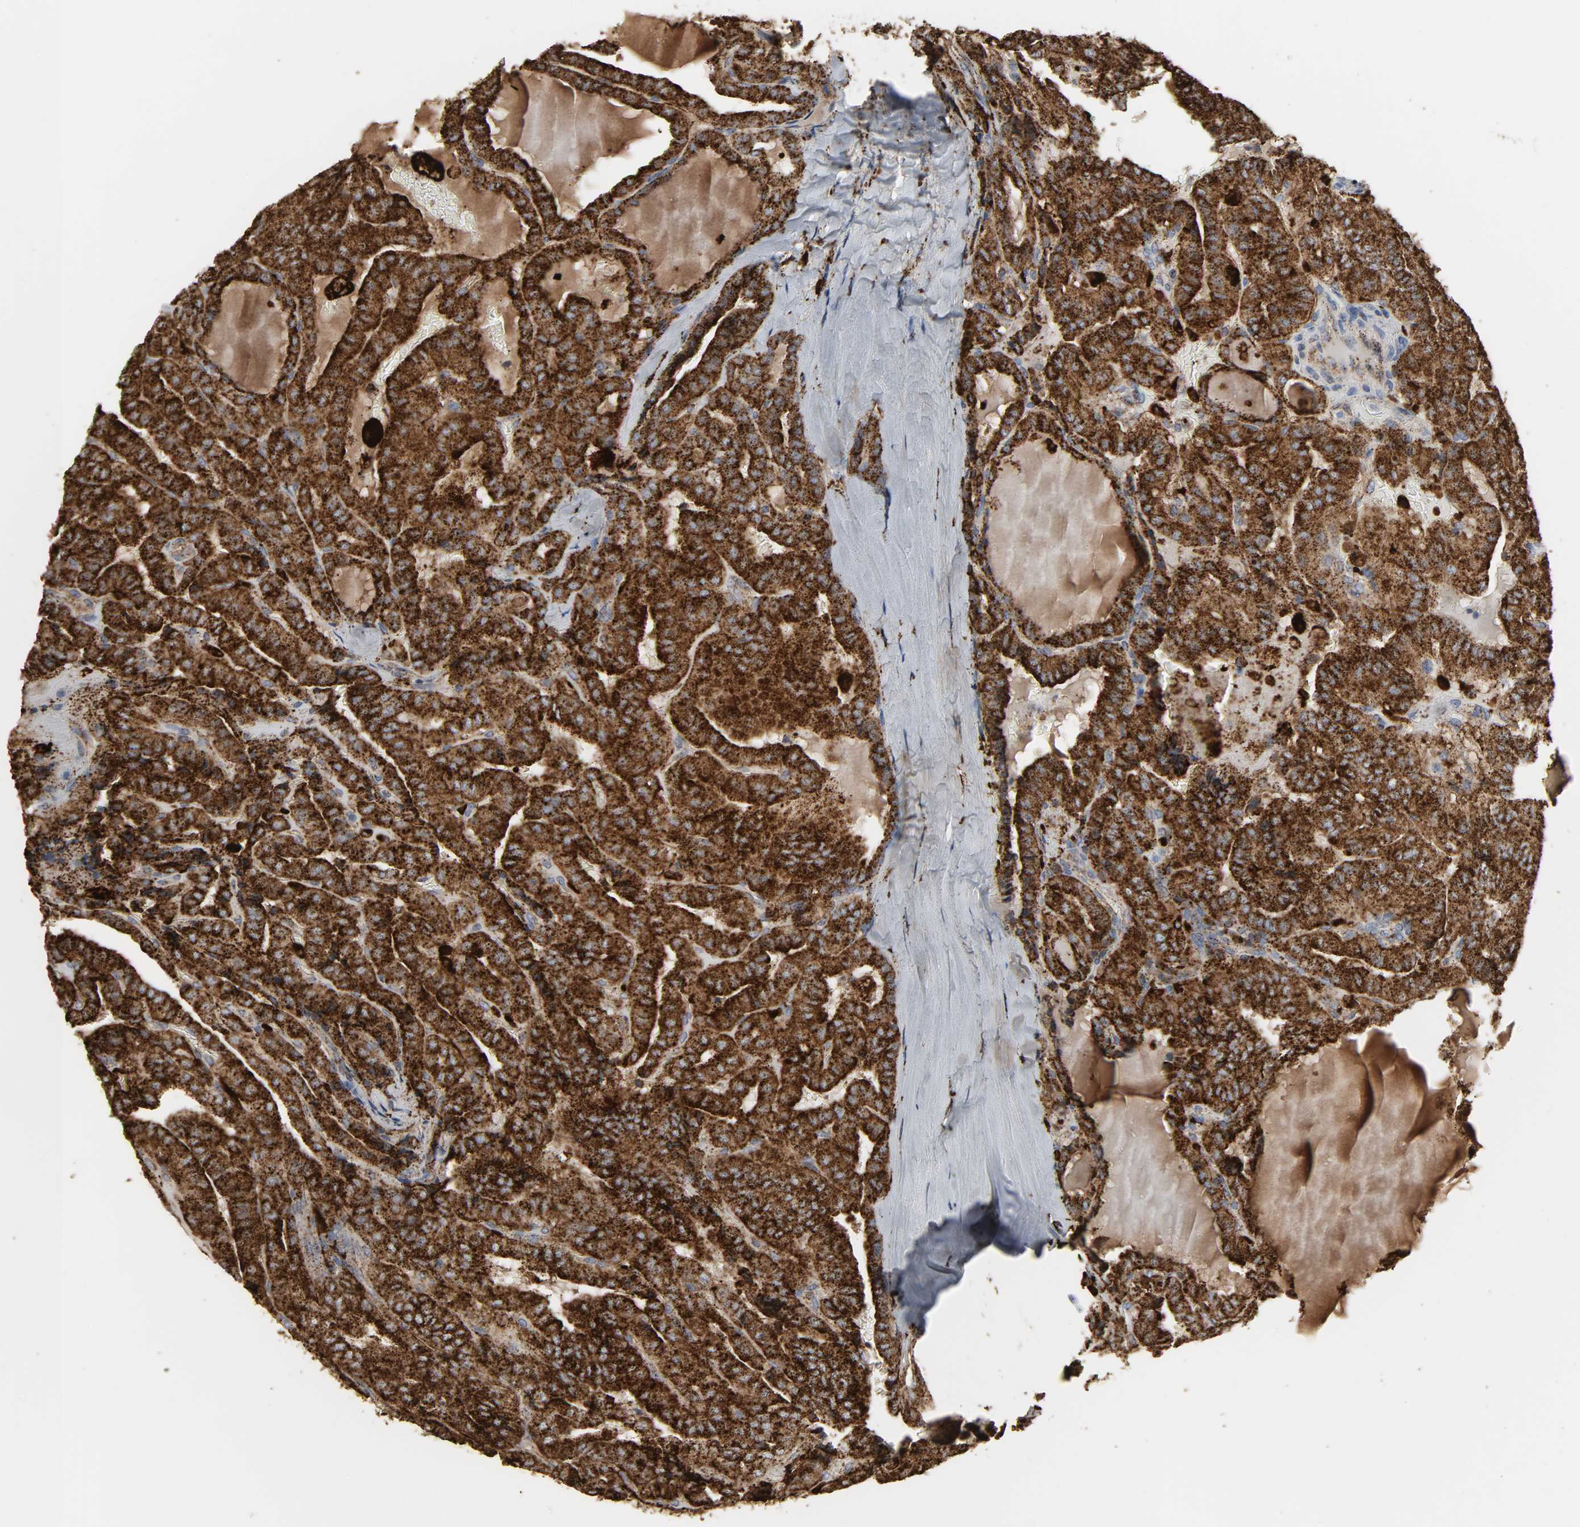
{"staining": {"intensity": "strong", "quantity": ">75%", "location": "nuclear"}, "tissue": "thyroid cancer", "cell_type": "Tumor cells", "image_type": "cancer", "snomed": [{"axis": "morphology", "description": "Papillary adenocarcinoma, NOS"}, {"axis": "topography", "description": "Thyroid gland"}], "caption": "Immunohistochemistry (DAB (3,3'-diaminobenzidine)) staining of papillary adenocarcinoma (thyroid) shows strong nuclear protein staining in approximately >75% of tumor cells.", "gene": "PSAP", "patient": {"sex": "male", "age": 77}}